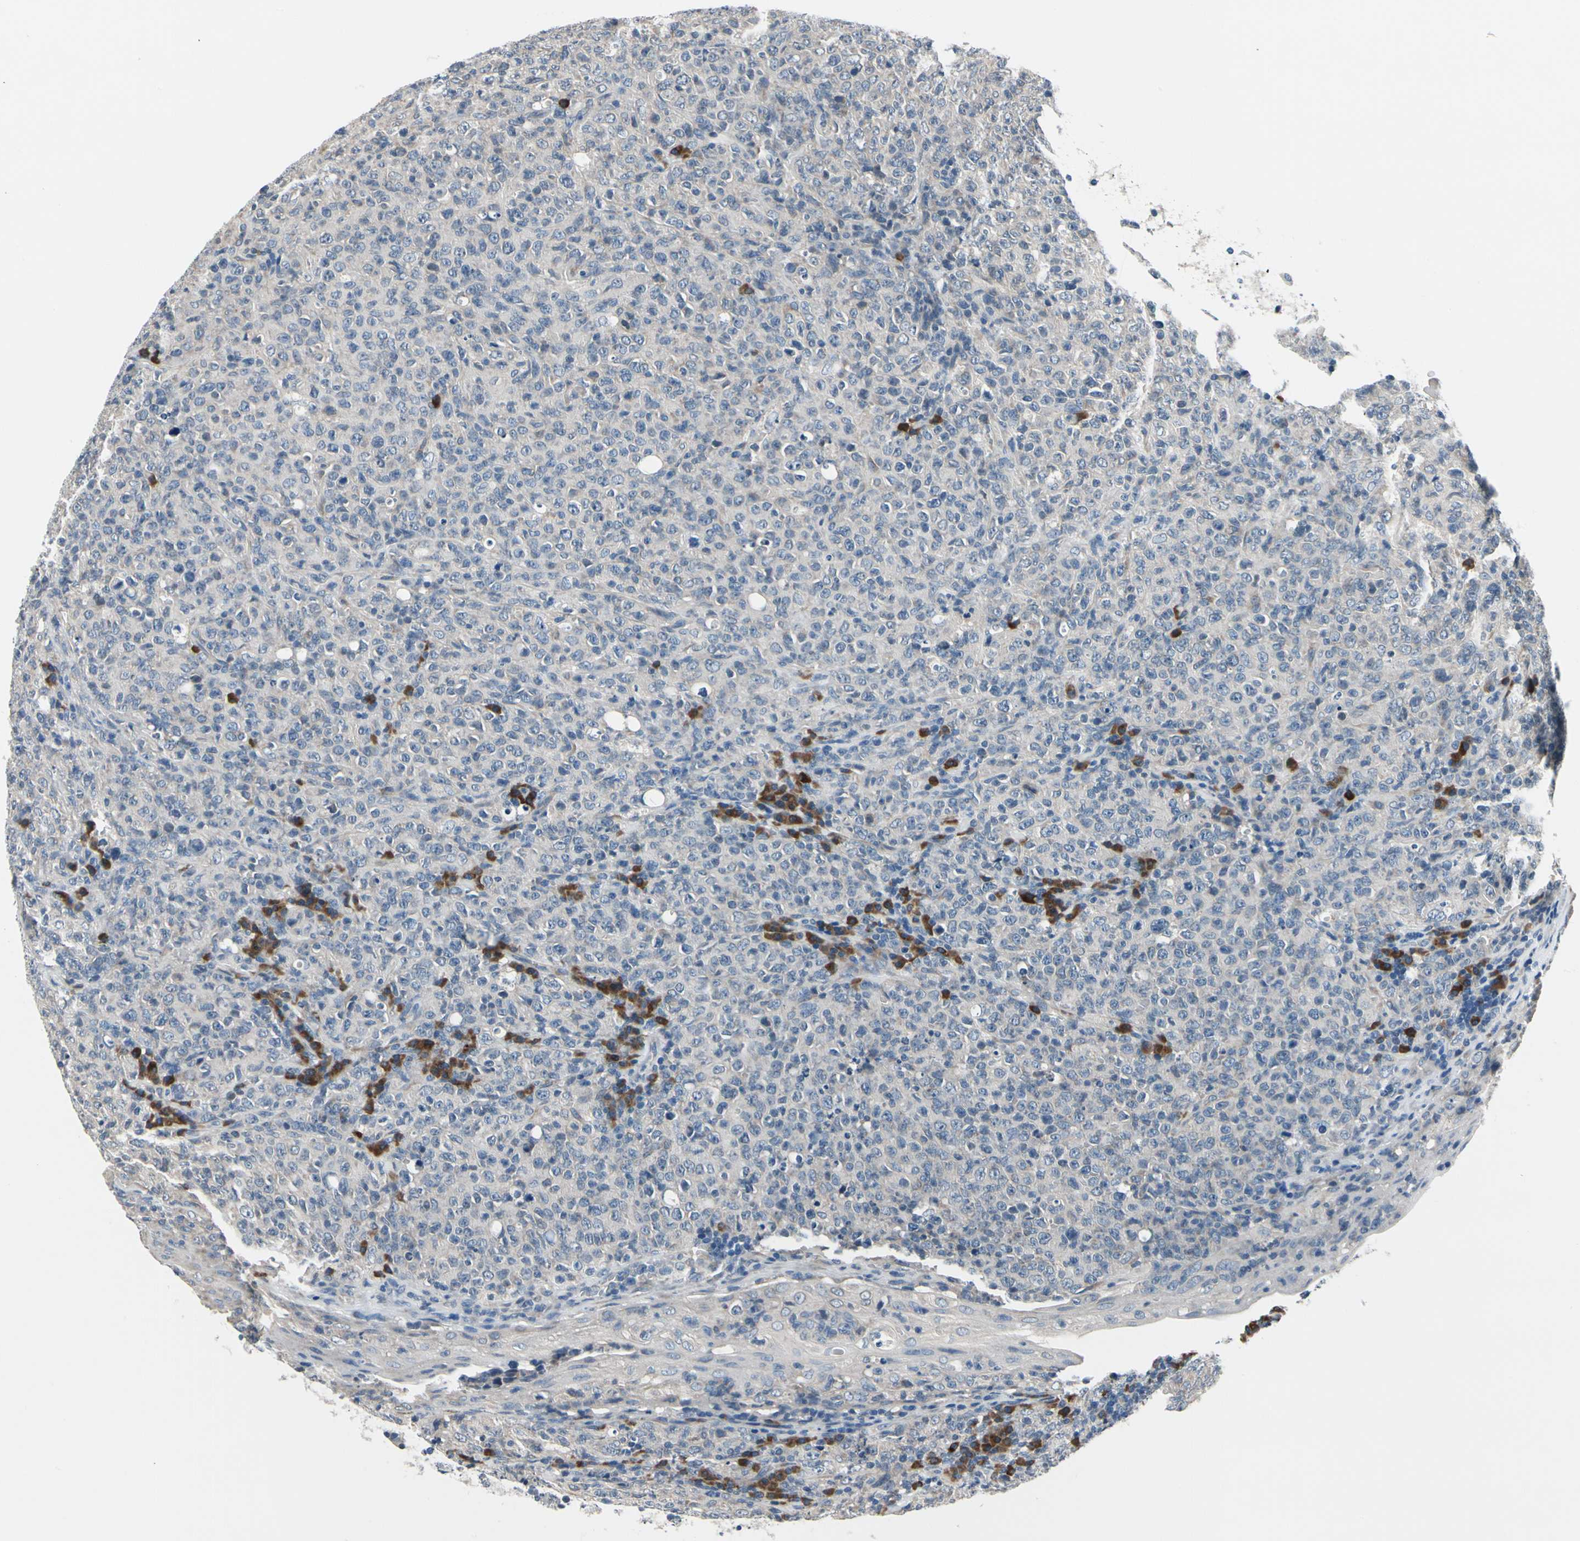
{"staining": {"intensity": "negative", "quantity": "none", "location": "none"}, "tissue": "lymphoma", "cell_type": "Tumor cells", "image_type": "cancer", "snomed": [{"axis": "morphology", "description": "Malignant lymphoma, non-Hodgkin's type, High grade"}, {"axis": "topography", "description": "Tonsil"}], "caption": "This is an immunohistochemistry (IHC) histopathology image of lymphoma. There is no positivity in tumor cells.", "gene": "SELENOK", "patient": {"sex": "female", "age": 36}}